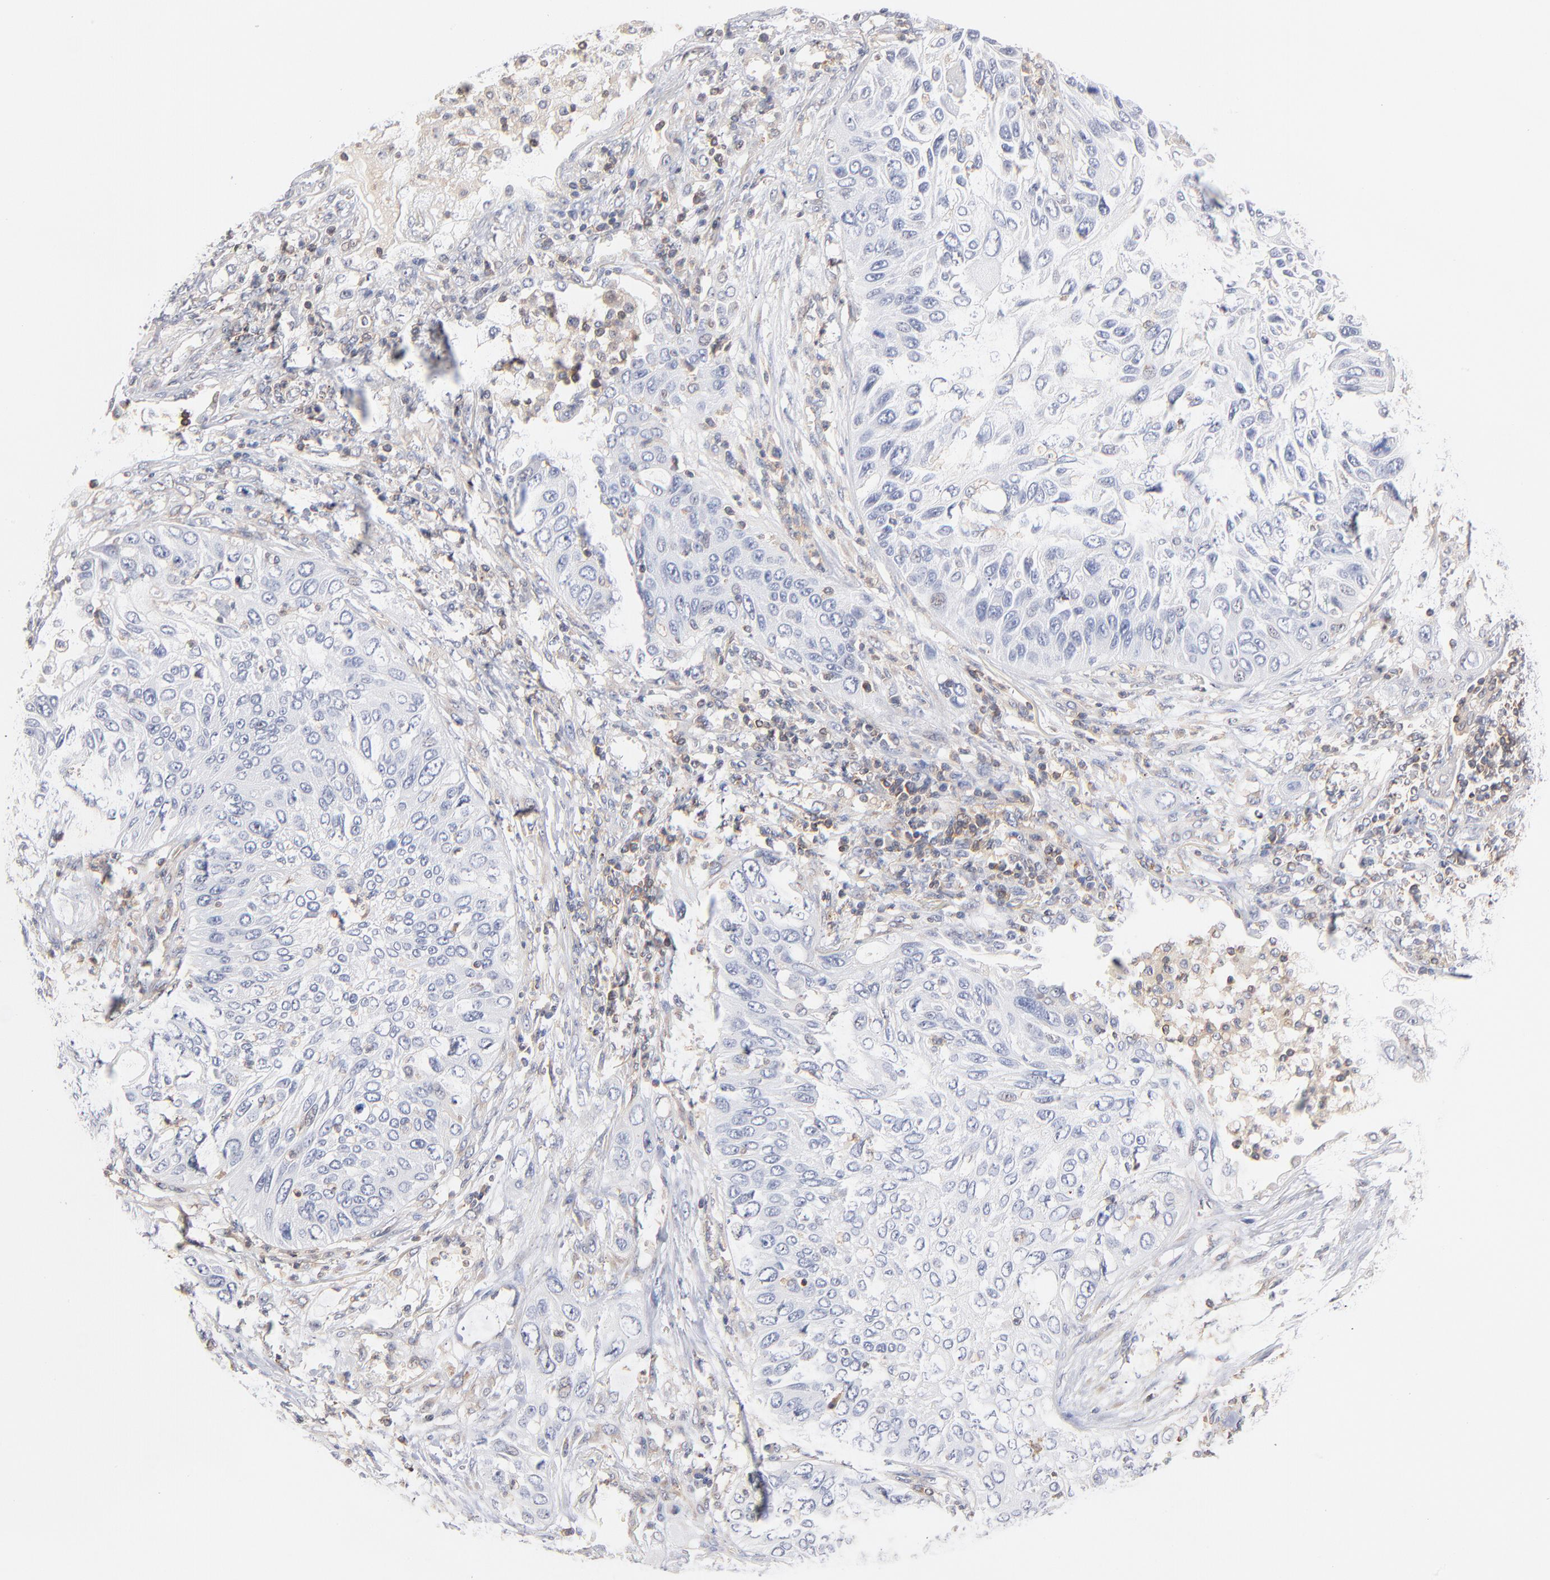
{"staining": {"intensity": "negative", "quantity": "none", "location": "none"}, "tissue": "lung cancer", "cell_type": "Tumor cells", "image_type": "cancer", "snomed": [{"axis": "morphology", "description": "Squamous cell carcinoma, NOS"}, {"axis": "topography", "description": "Lung"}], "caption": "High power microscopy histopathology image of an immunohistochemistry (IHC) histopathology image of lung cancer, revealing no significant staining in tumor cells.", "gene": "WIPF1", "patient": {"sex": "female", "age": 76}}